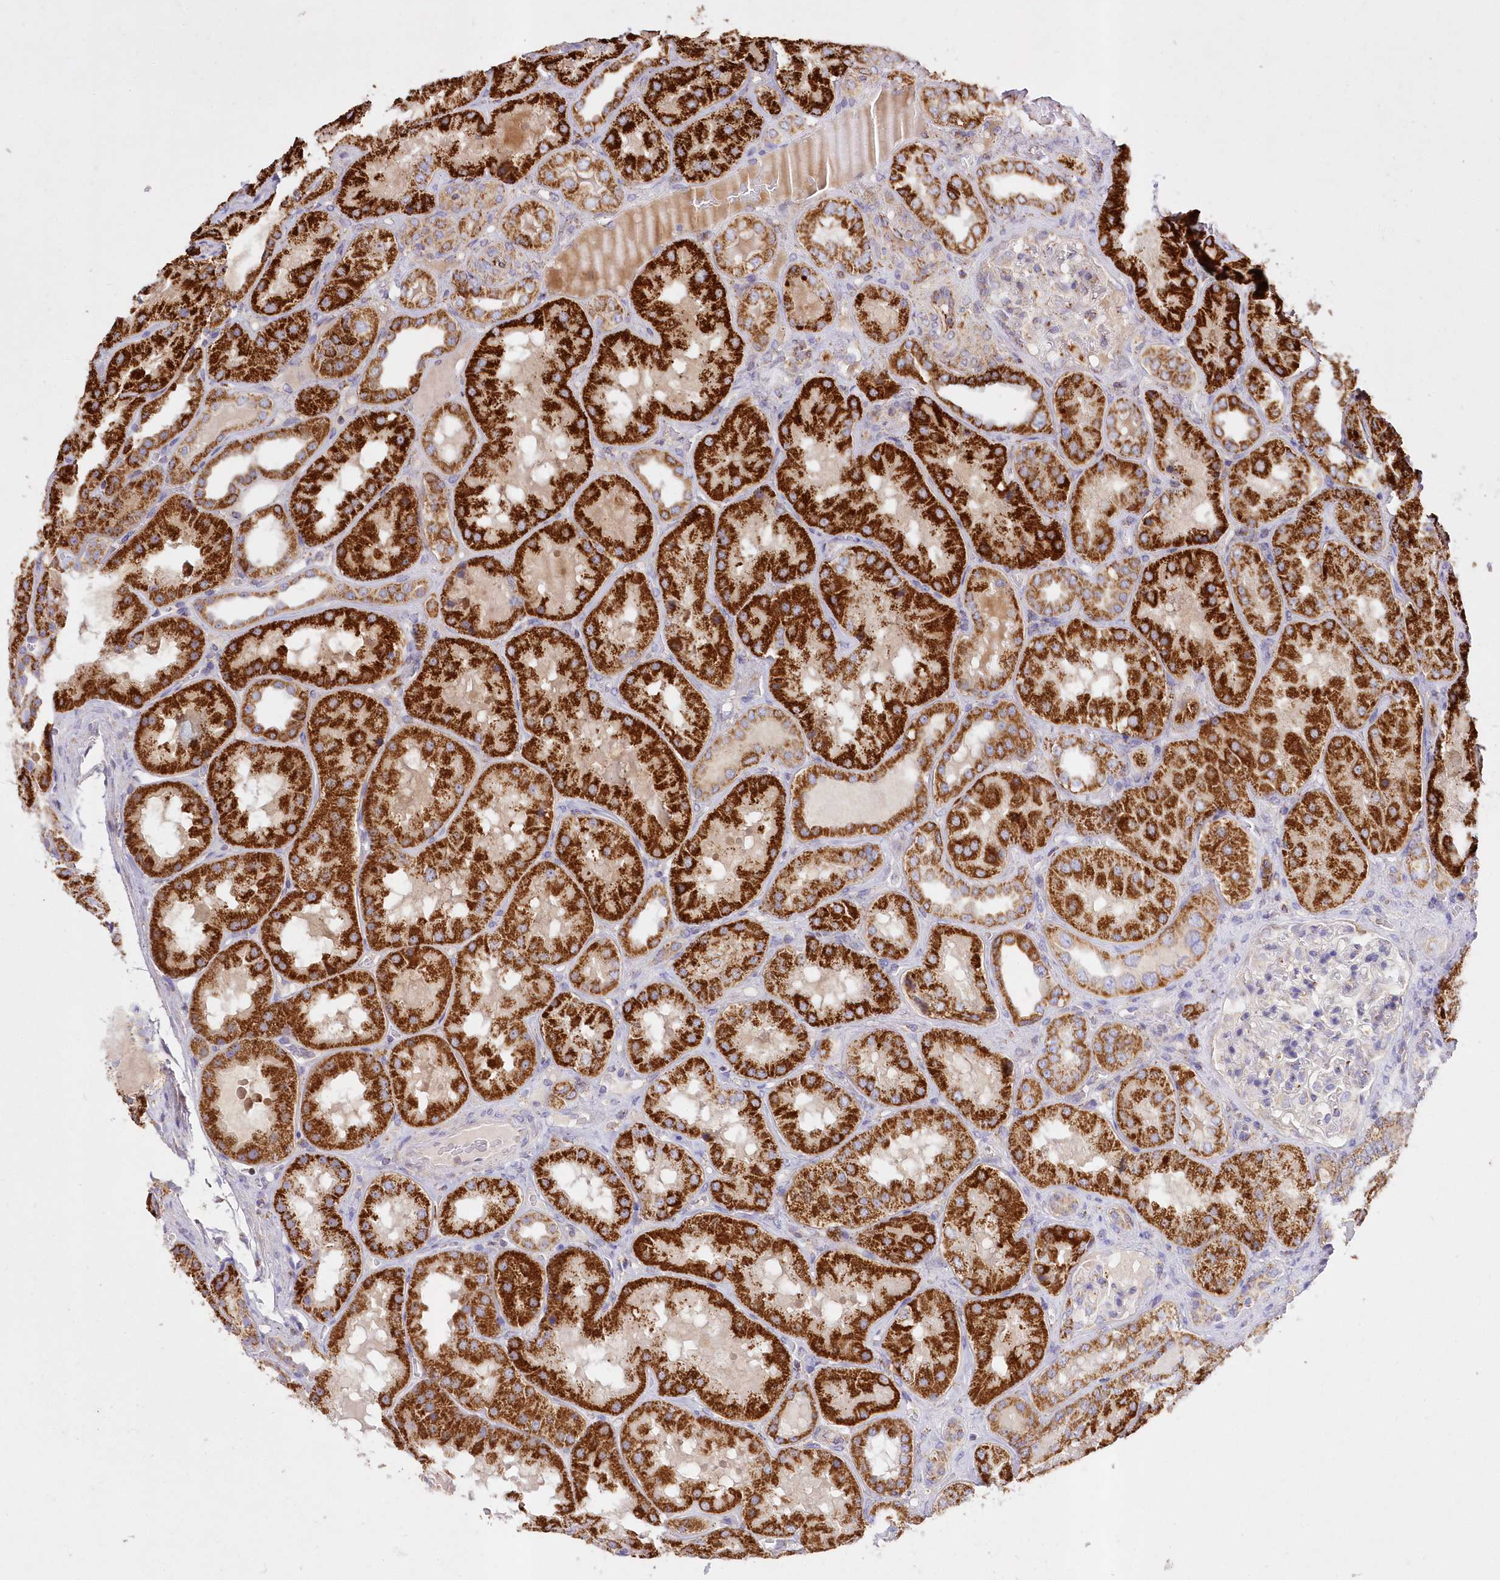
{"staining": {"intensity": "weak", "quantity": "25%-75%", "location": "cytoplasmic/membranous"}, "tissue": "kidney", "cell_type": "Cells in glomeruli", "image_type": "normal", "snomed": [{"axis": "morphology", "description": "Normal tissue, NOS"}, {"axis": "topography", "description": "Kidney"}], "caption": "Protein positivity by immunohistochemistry reveals weak cytoplasmic/membranous positivity in about 25%-75% of cells in glomeruli in normal kidney. The protein of interest is shown in brown color, while the nuclei are stained blue.", "gene": "ASNSD1", "patient": {"sex": "female", "age": 56}}